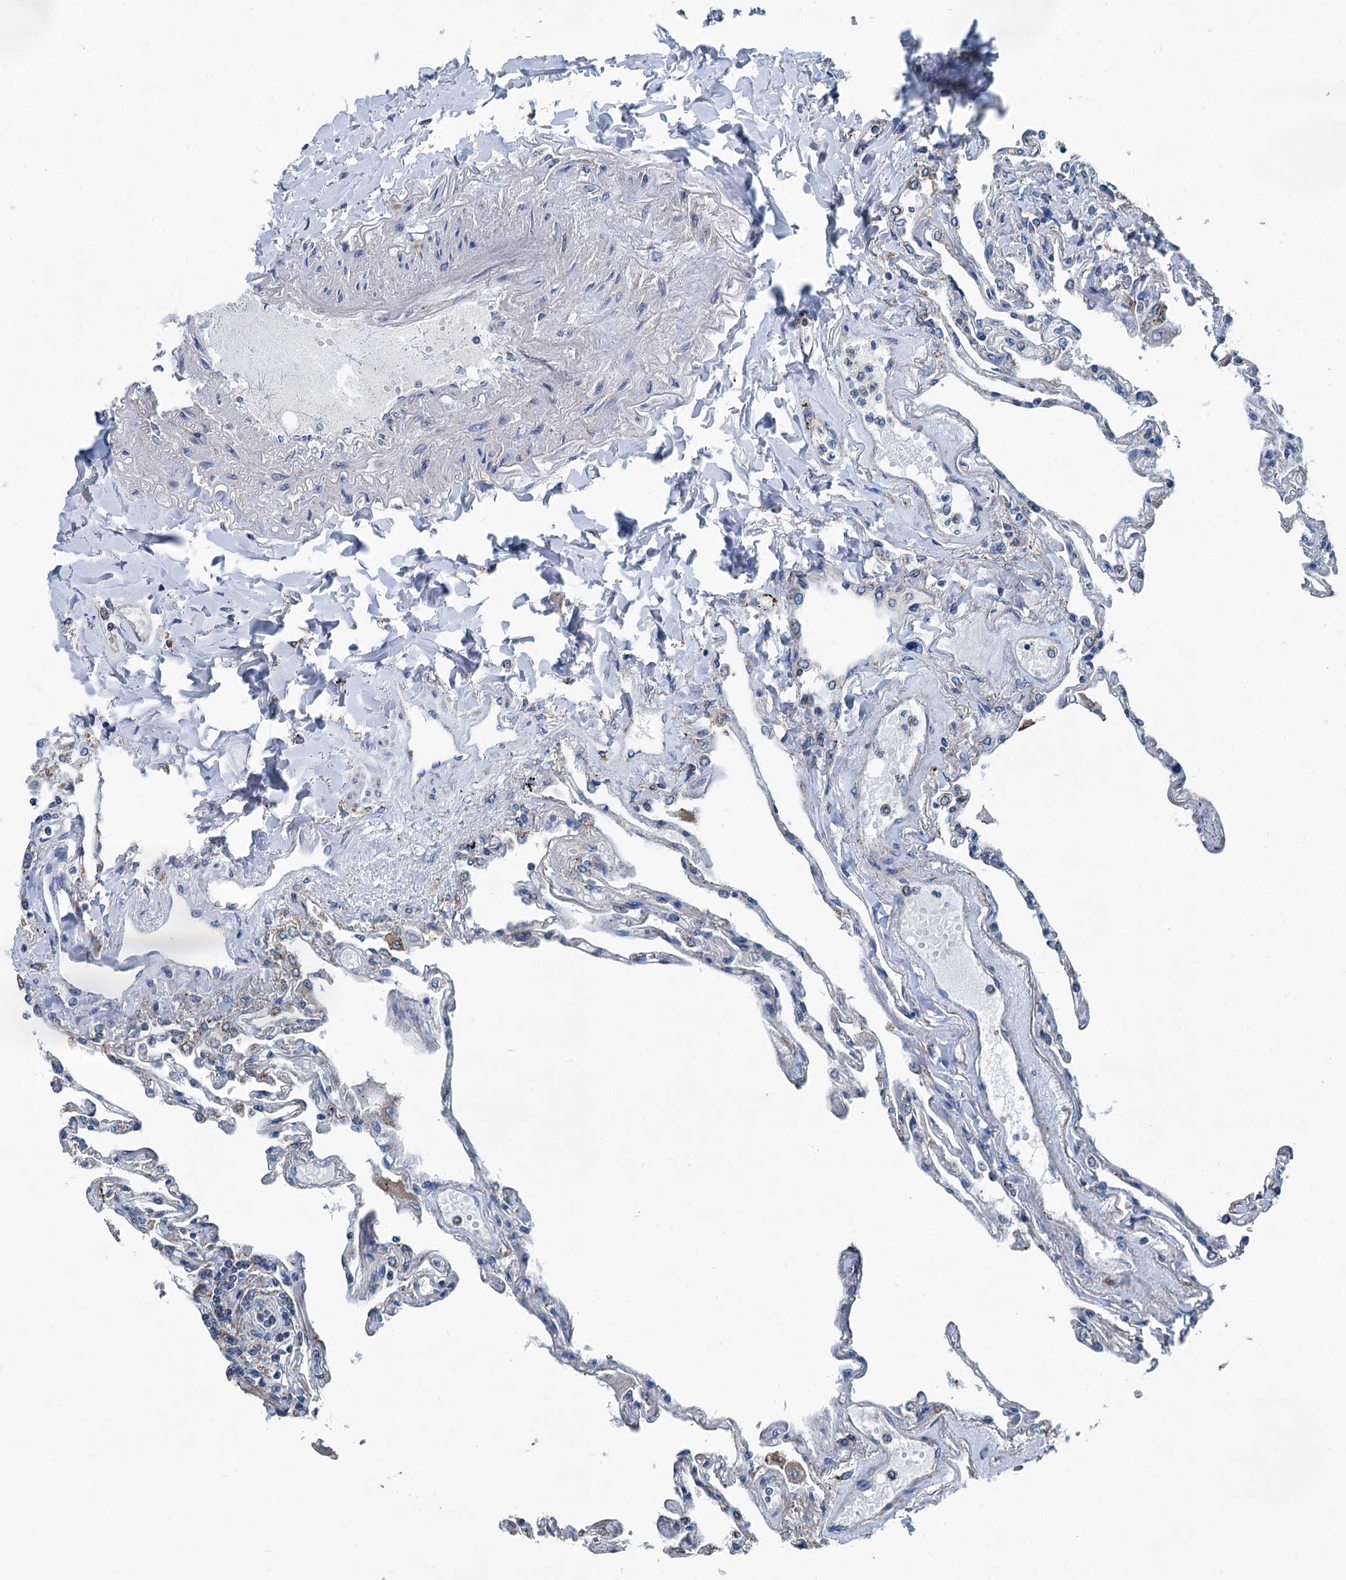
{"staining": {"intensity": "negative", "quantity": "none", "location": "none"}, "tissue": "lung", "cell_type": "Alveolar cells", "image_type": "normal", "snomed": [{"axis": "morphology", "description": "Normal tissue, NOS"}, {"axis": "topography", "description": "Lung"}], "caption": "IHC image of unremarkable human lung stained for a protein (brown), which exhibits no expression in alveolar cells. Nuclei are stained in blue.", "gene": "TRPT1", "patient": {"sex": "female", "age": 67}}